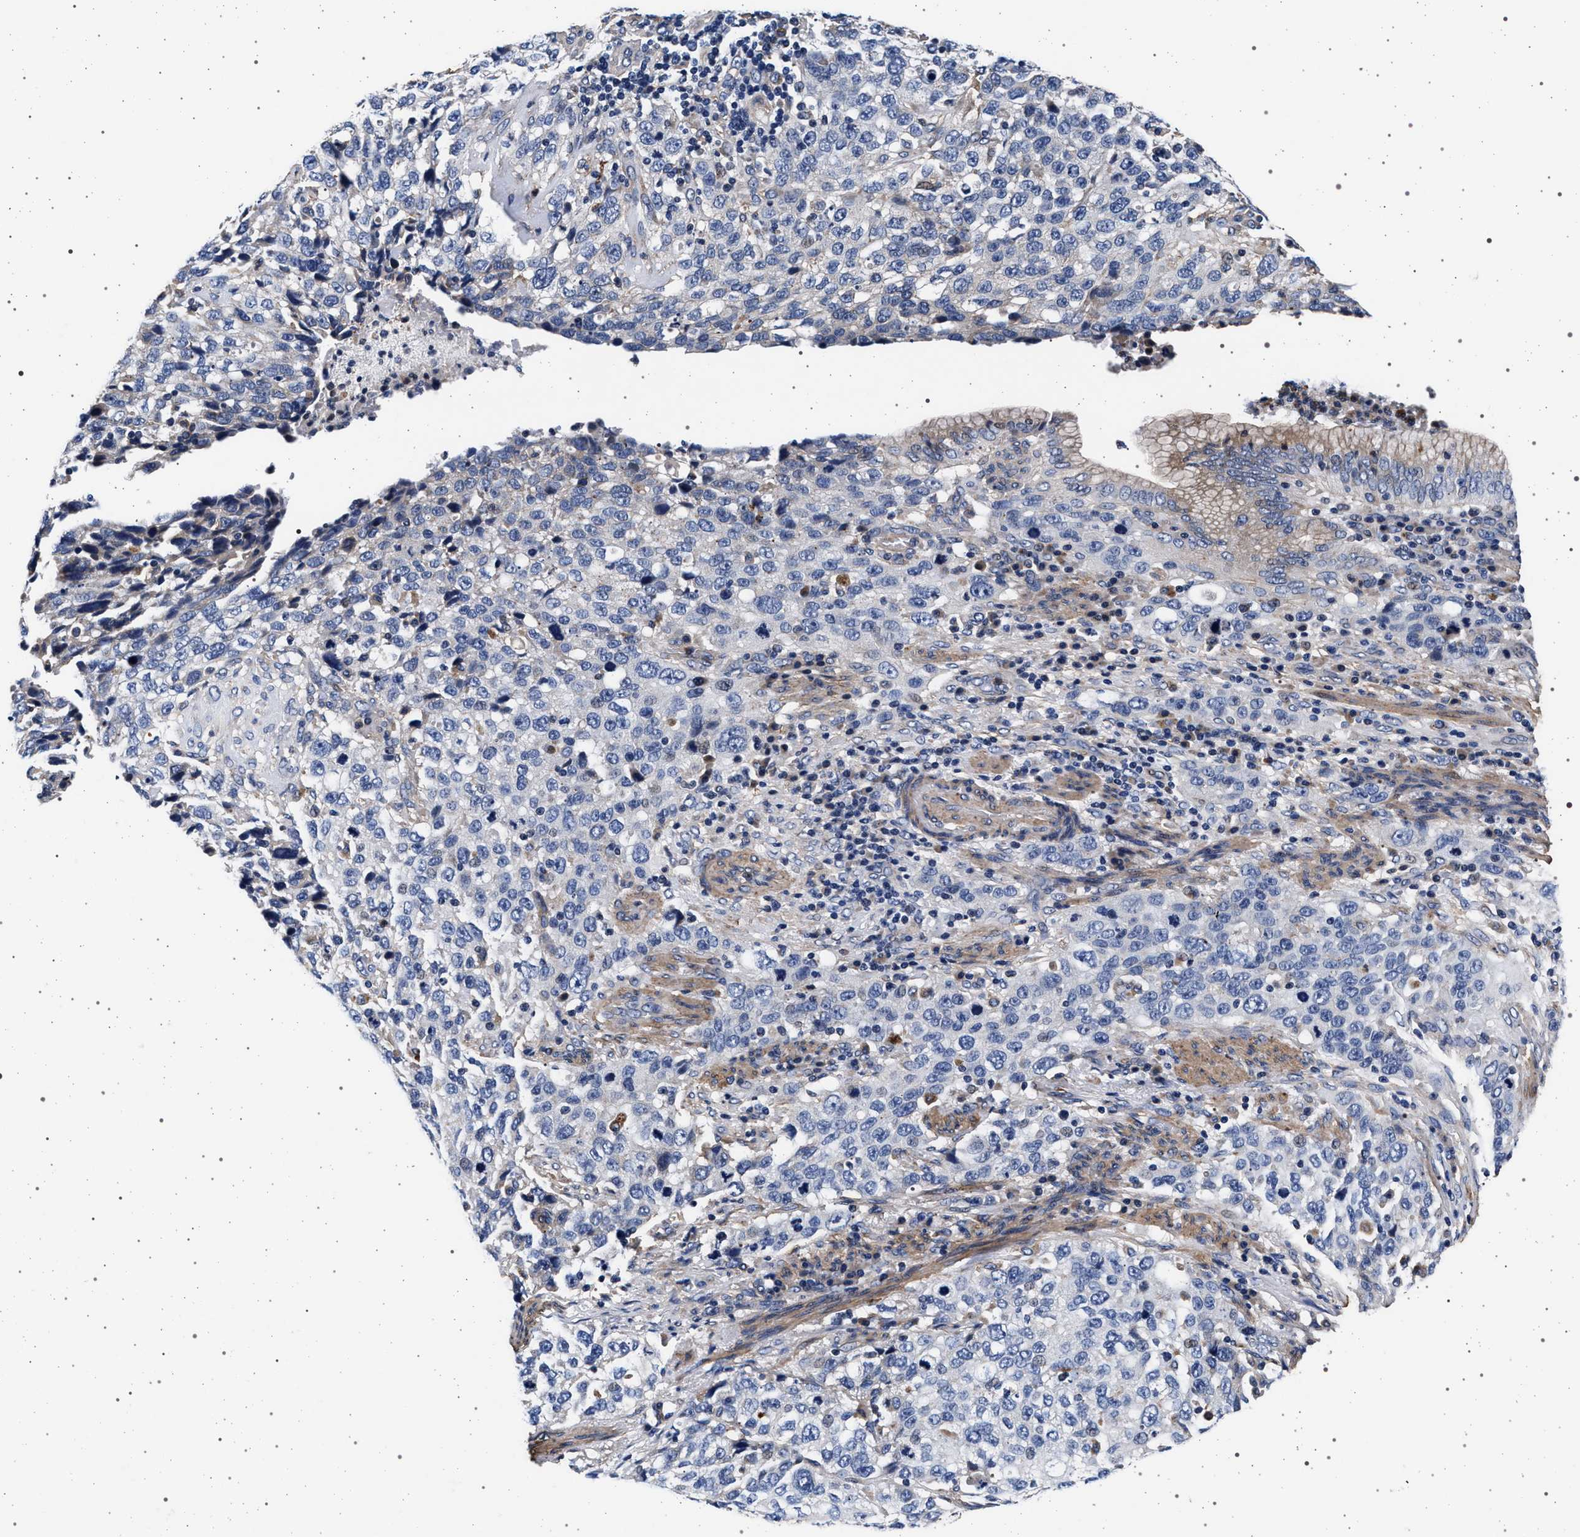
{"staining": {"intensity": "negative", "quantity": "none", "location": "none"}, "tissue": "stomach cancer", "cell_type": "Tumor cells", "image_type": "cancer", "snomed": [{"axis": "morphology", "description": "Normal tissue, NOS"}, {"axis": "morphology", "description": "Adenocarcinoma, NOS"}, {"axis": "topography", "description": "Stomach"}], "caption": "The IHC micrograph has no significant staining in tumor cells of stomach cancer tissue.", "gene": "KCNK6", "patient": {"sex": "male", "age": 48}}